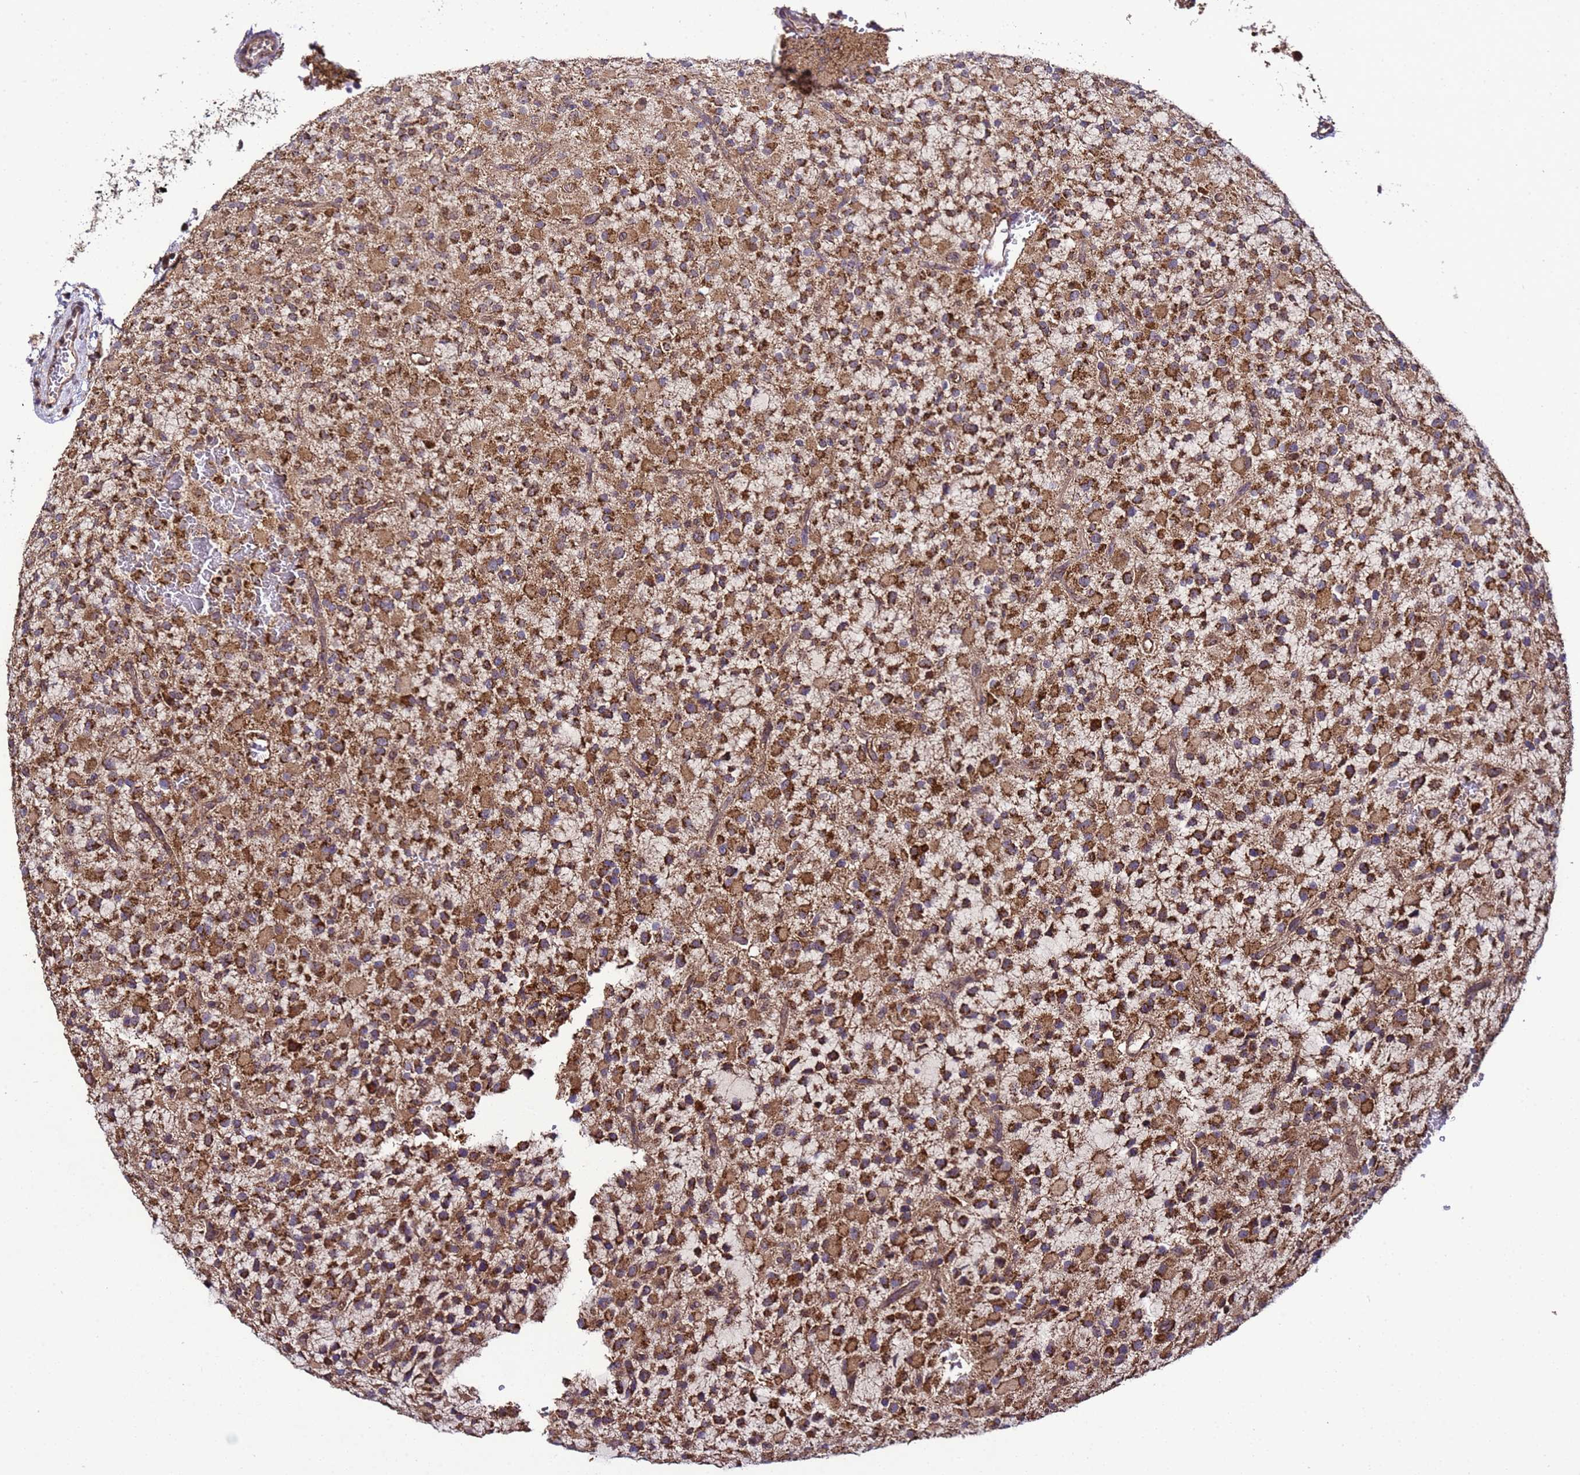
{"staining": {"intensity": "strong", "quantity": ">75%", "location": "cytoplasmic/membranous"}, "tissue": "glioma", "cell_type": "Tumor cells", "image_type": "cancer", "snomed": [{"axis": "morphology", "description": "Glioma, malignant, High grade"}, {"axis": "topography", "description": "Brain"}], "caption": "High-magnification brightfield microscopy of glioma stained with DAB (brown) and counterstained with hematoxylin (blue). tumor cells exhibit strong cytoplasmic/membranous expression is seen in about>75% of cells.", "gene": "HSPBAP1", "patient": {"sex": "male", "age": 34}}